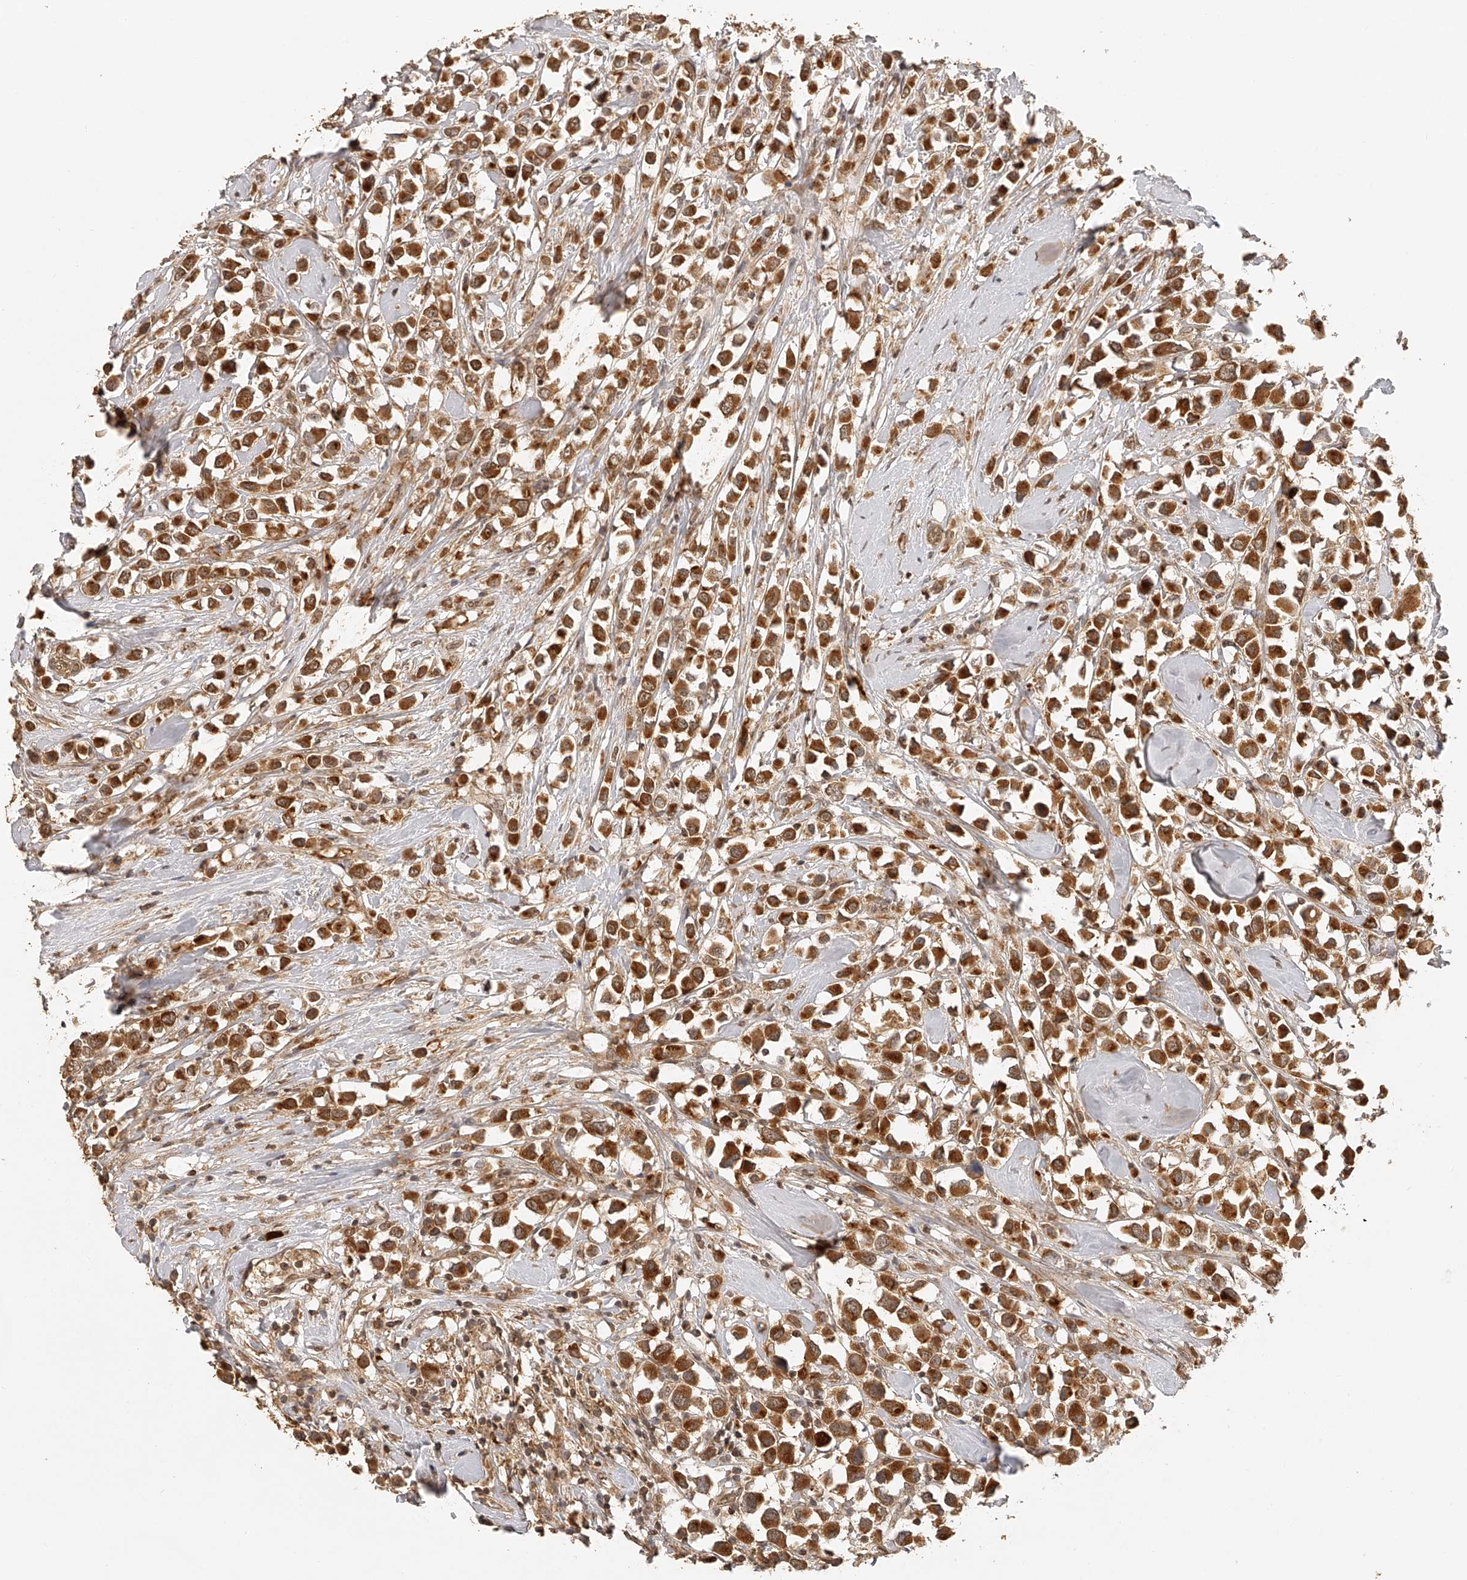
{"staining": {"intensity": "moderate", "quantity": ">75%", "location": "cytoplasmic/membranous"}, "tissue": "breast cancer", "cell_type": "Tumor cells", "image_type": "cancer", "snomed": [{"axis": "morphology", "description": "Duct carcinoma"}, {"axis": "topography", "description": "Breast"}], "caption": "Brown immunohistochemical staining in human invasive ductal carcinoma (breast) exhibits moderate cytoplasmic/membranous staining in approximately >75% of tumor cells.", "gene": "BCL2L11", "patient": {"sex": "female", "age": 61}}